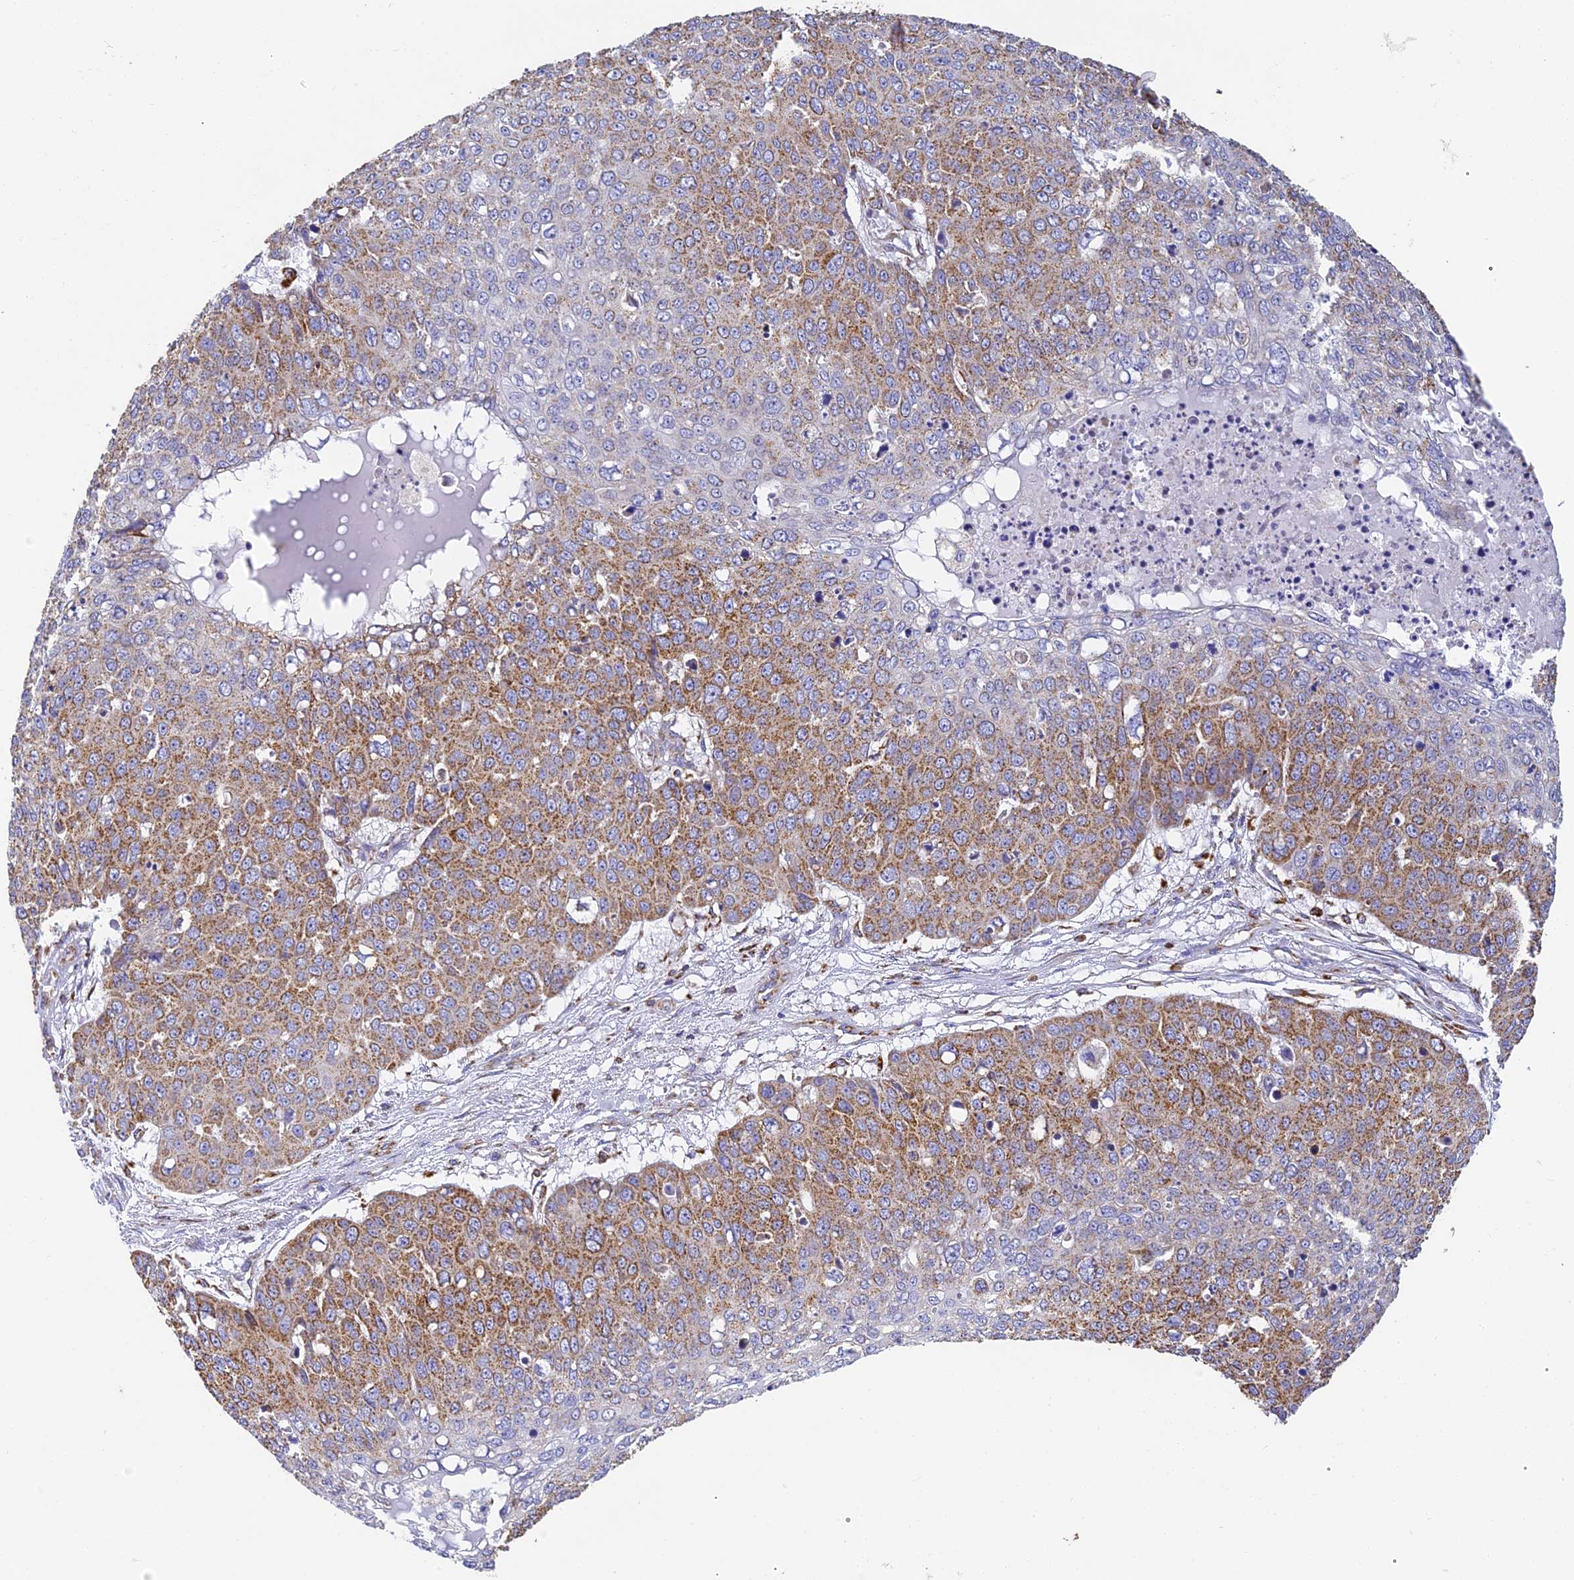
{"staining": {"intensity": "moderate", "quantity": ">75%", "location": "cytoplasmic/membranous"}, "tissue": "skin cancer", "cell_type": "Tumor cells", "image_type": "cancer", "snomed": [{"axis": "morphology", "description": "Squamous cell carcinoma, NOS"}, {"axis": "topography", "description": "Skin"}], "caption": "This histopathology image demonstrates skin cancer (squamous cell carcinoma) stained with IHC to label a protein in brown. The cytoplasmic/membranous of tumor cells show moderate positivity for the protein. Nuclei are counter-stained blue.", "gene": "COX6C", "patient": {"sex": "male", "age": 71}}